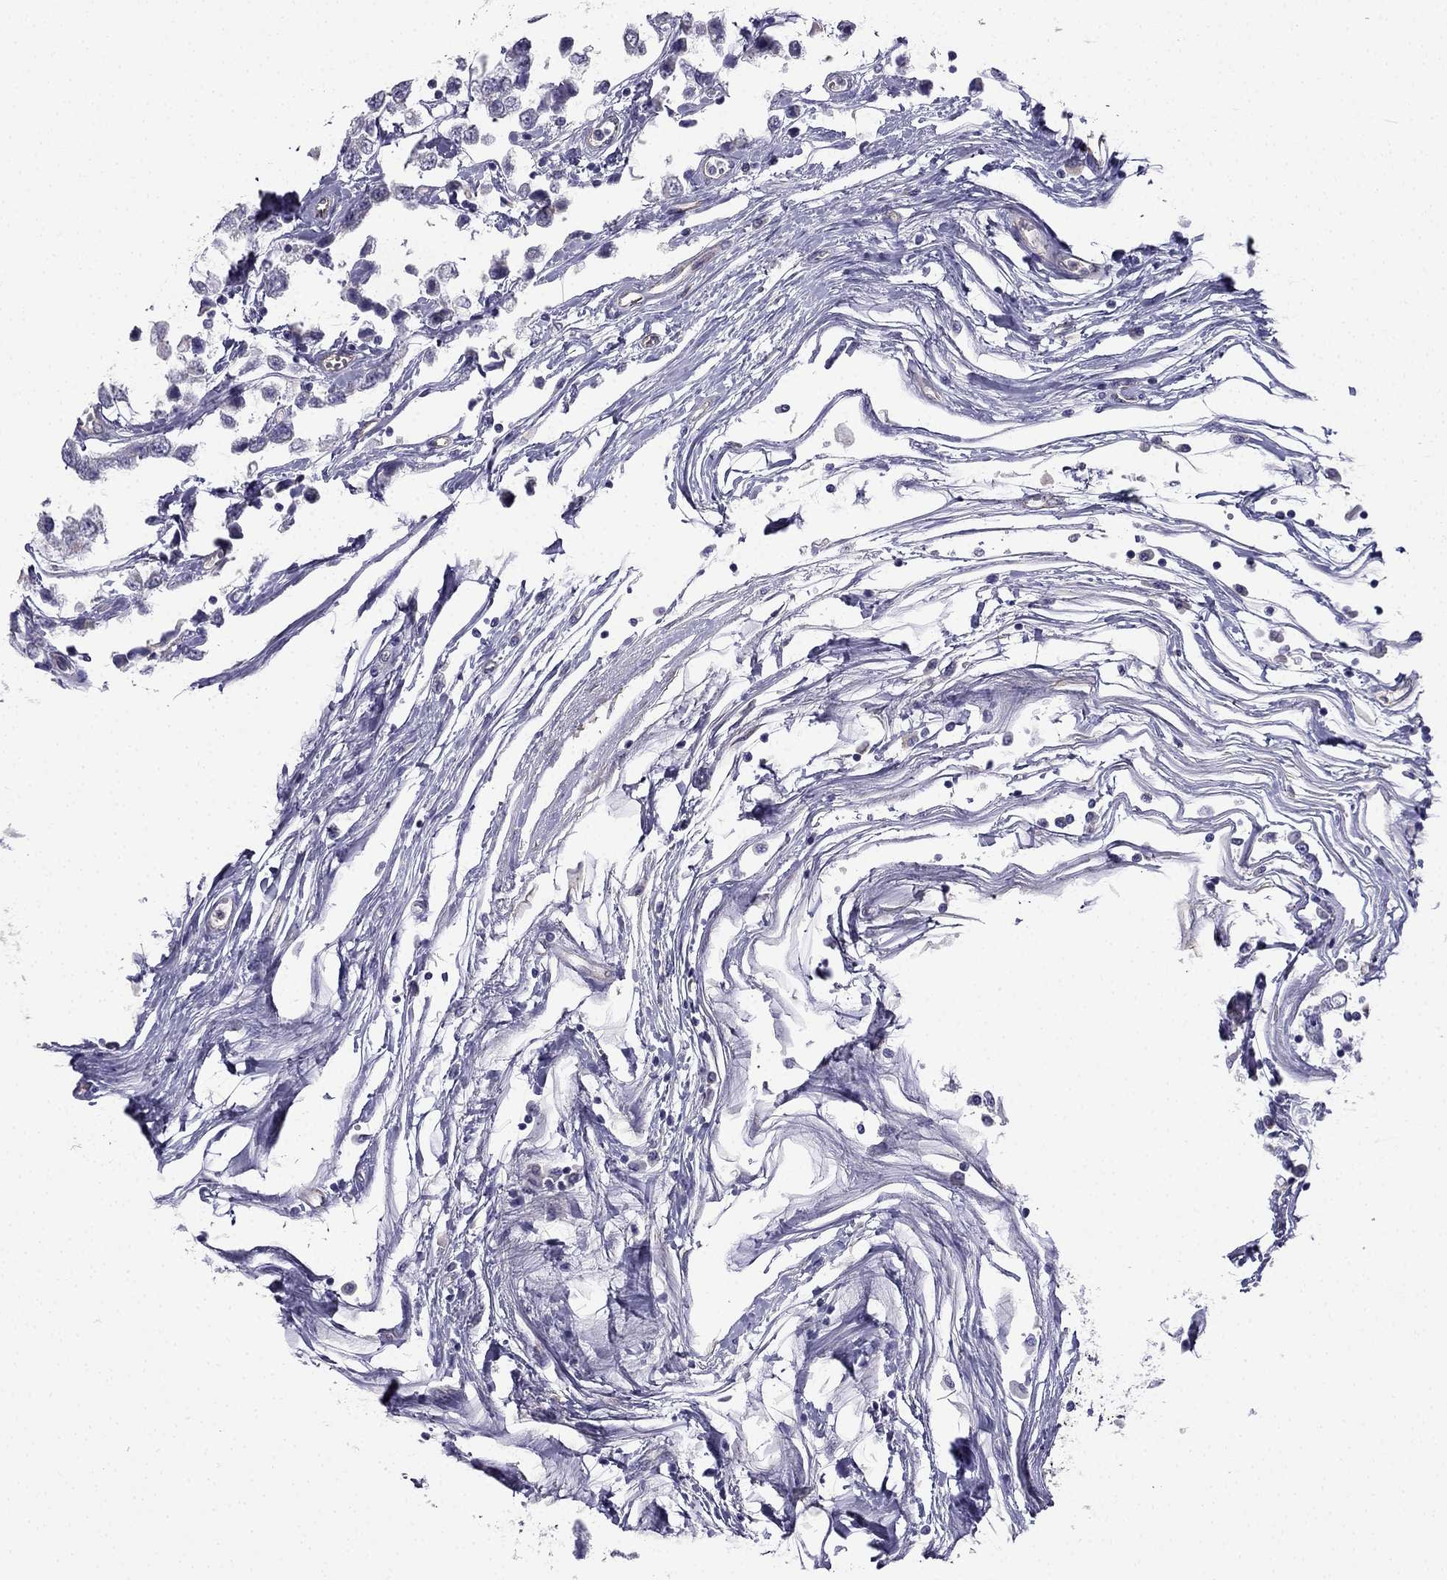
{"staining": {"intensity": "negative", "quantity": "none", "location": "none"}, "tissue": "testis cancer", "cell_type": "Tumor cells", "image_type": "cancer", "snomed": [{"axis": "morphology", "description": "Seminoma, NOS"}, {"axis": "topography", "description": "Testis"}], "caption": "Tumor cells show no significant expression in testis cancer (seminoma). (Brightfield microscopy of DAB (3,3'-diaminobenzidine) immunohistochemistry (IHC) at high magnification).", "gene": "ENOX1", "patient": {"sex": "male", "age": 34}}